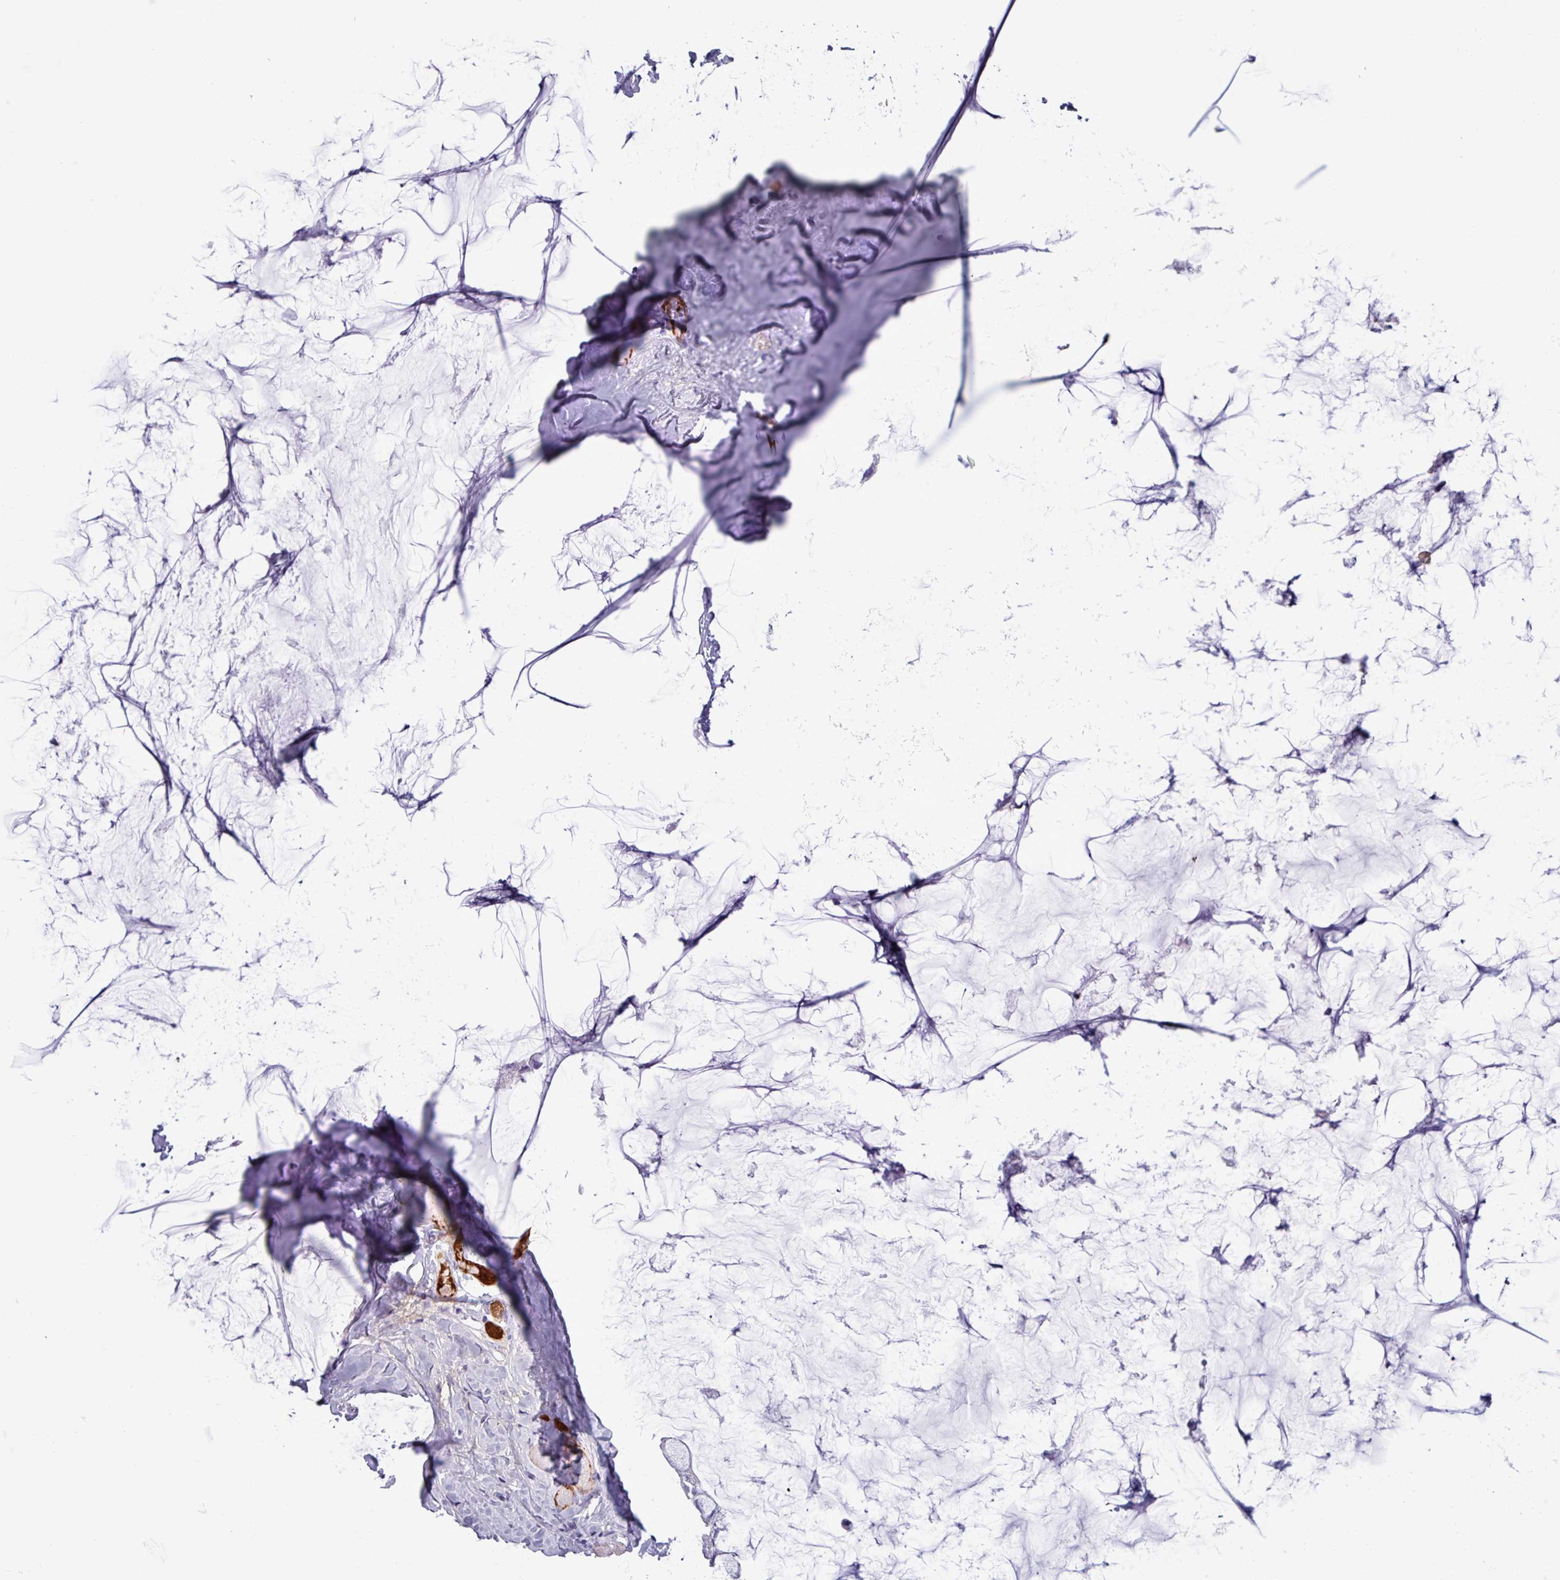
{"staining": {"intensity": "negative", "quantity": "none", "location": "none"}, "tissue": "ovarian cancer", "cell_type": "Tumor cells", "image_type": "cancer", "snomed": [{"axis": "morphology", "description": "Cystadenocarcinoma, mucinous, NOS"}, {"axis": "topography", "description": "Ovary"}], "caption": "DAB (3,3'-diaminobenzidine) immunohistochemical staining of ovarian cancer (mucinous cystadenocarcinoma) demonstrates no significant positivity in tumor cells.", "gene": "PLIN2", "patient": {"sex": "female", "age": 39}}